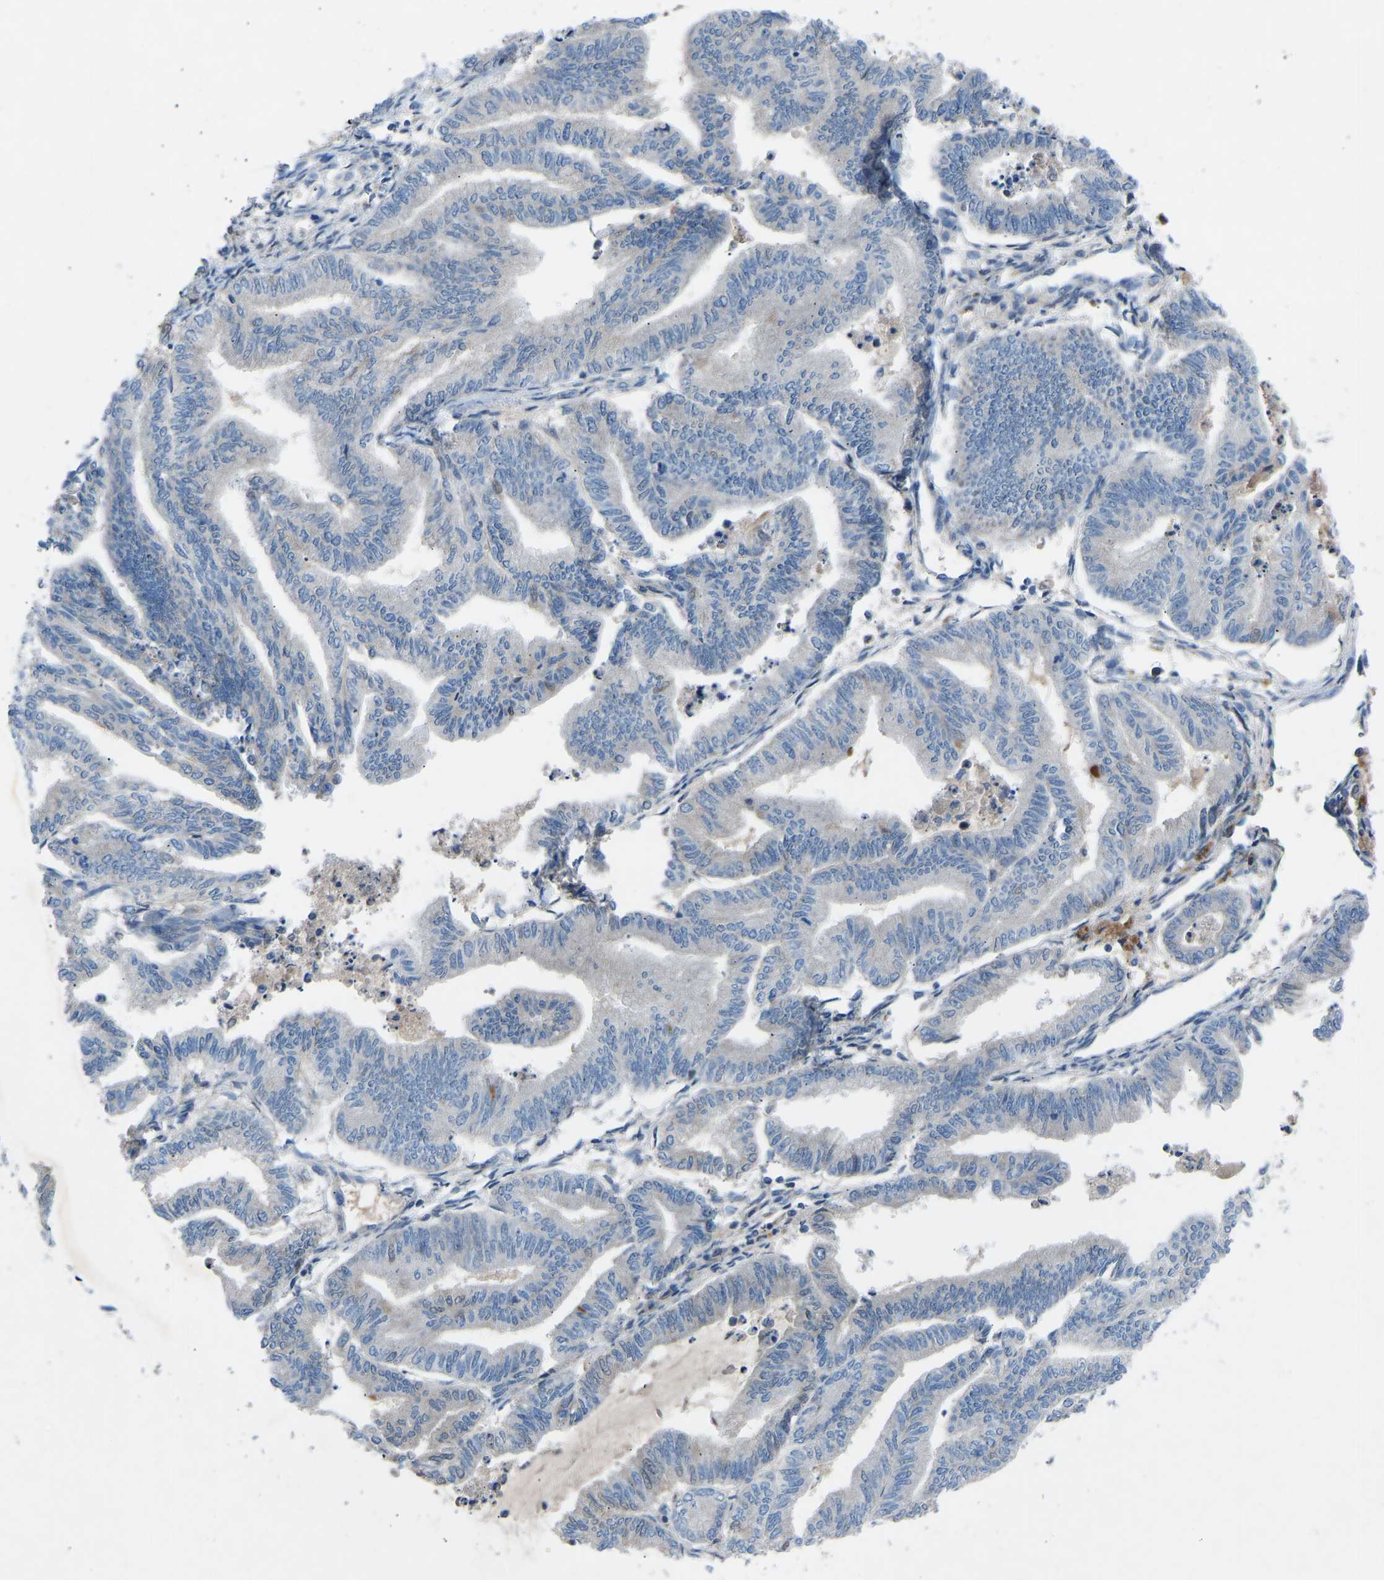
{"staining": {"intensity": "negative", "quantity": "none", "location": "none"}, "tissue": "endometrial cancer", "cell_type": "Tumor cells", "image_type": "cancer", "snomed": [{"axis": "morphology", "description": "Adenocarcinoma, NOS"}, {"axis": "topography", "description": "Endometrium"}], "caption": "This image is of endometrial cancer stained with immunohistochemistry (IHC) to label a protein in brown with the nuclei are counter-stained blue. There is no expression in tumor cells.", "gene": "GRK6", "patient": {"sex": "female", "age": 79}}